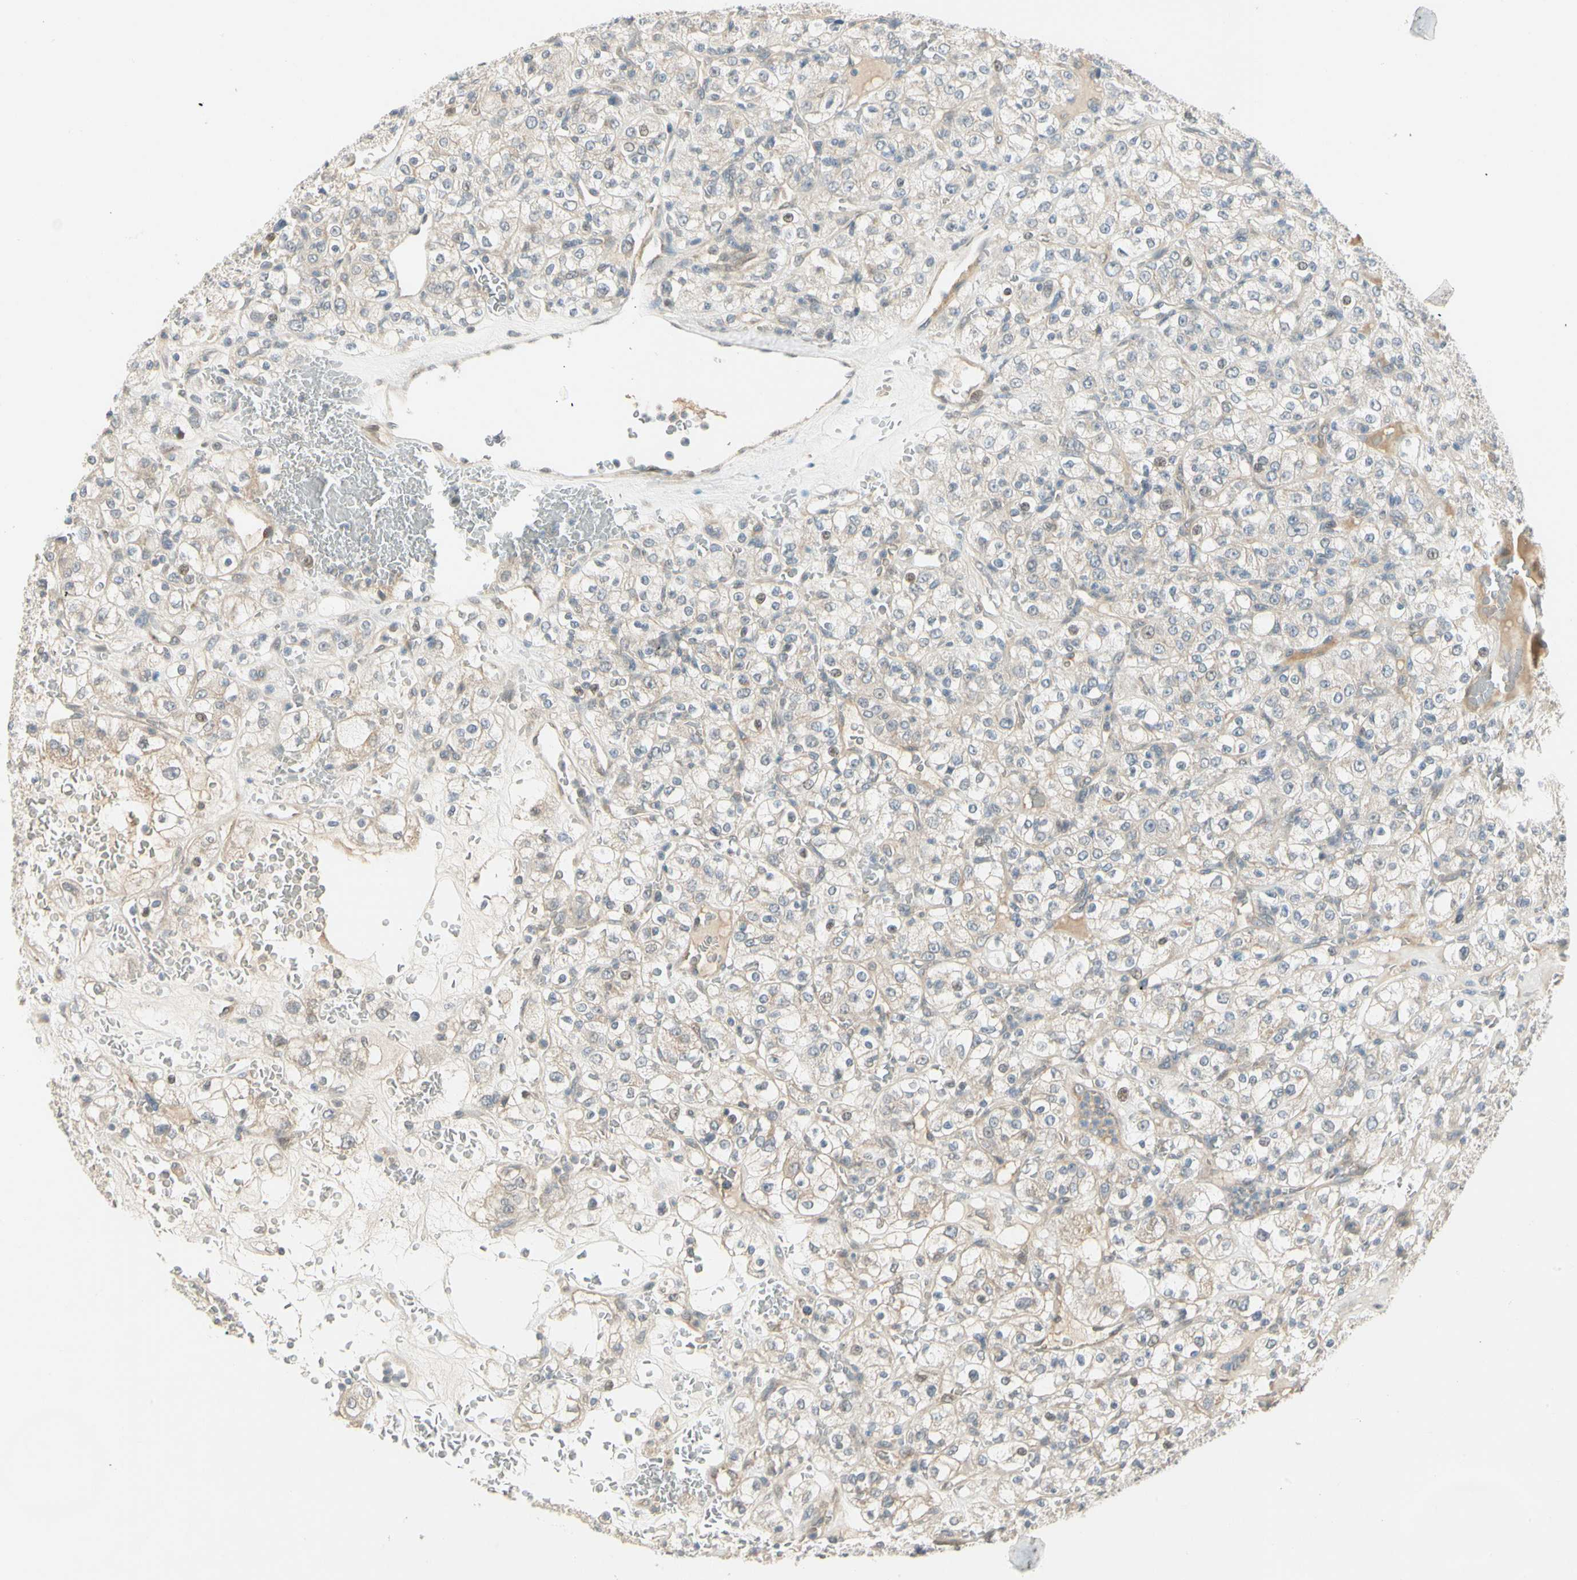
{"staining": {"intensity": "weak", "quantity": "25%-75%", "location": "cytoplasmic/membranous"}, "tissue": "renal cancer", "cell_type": "Tumor cells", "image_type": "cancer", "snomed": [{"axis": "morphology", "description": "Normal tissue, NOS"}, {"axis": "morphology", "description": "Adenocarcinoma, NOS"}, {"axis": "topography", "description": "Kidney"}], "caption": "DAB immunohistochemical staining of renal cancer (adenocarcinoma) demonstrates weak cytoplasmic/membranous protein expression in approximately 25%-75% of tumor cells.", "gene": "PCDHB15", "patient": {"sex": "female", "age": 72}}